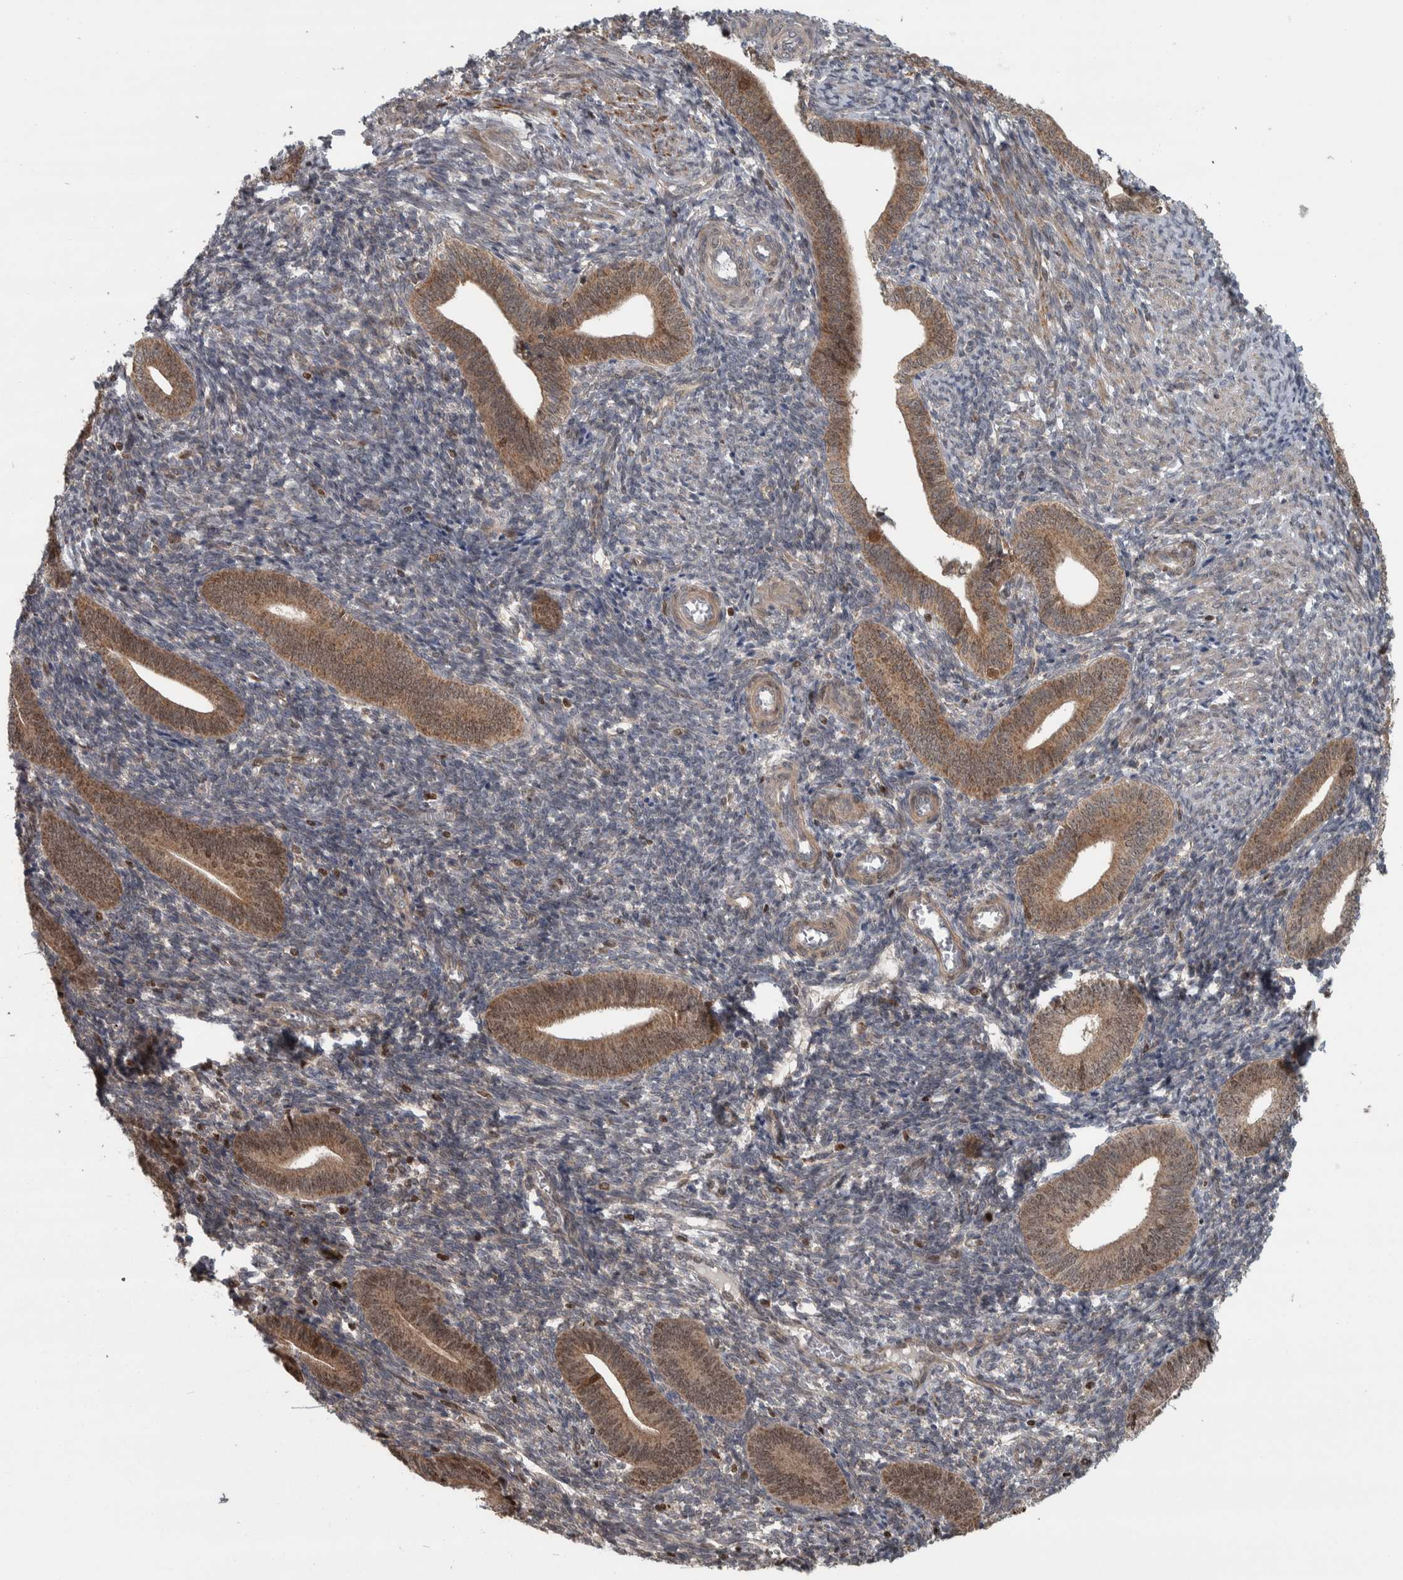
{"staining": {"intensity": "negative", "quantity": "none", "location": "none"}, "tissue": "endometrium", "cell_type": "Cells in endometrial stroma", "image_type": "normal", "snomed": [{"axis": "morphology", "description": "Normal tissue, NOS"}, {"axis": "topography", "description": "Uterus"}, {"axis": "topography", "description": "Endometrium"}], "caption": "High magnification brightfield microscopy of normal endometrium stained with DAB (brown) and counterstained with hematoxylin (blue): cells in endometrial stroma show no significant staining. (DAB immunohistochemistry (IHC) visualized using brightfield microscopy, high magnification).", "gene": "CWC27", "patient": {"sex": "female", "age": 33}}